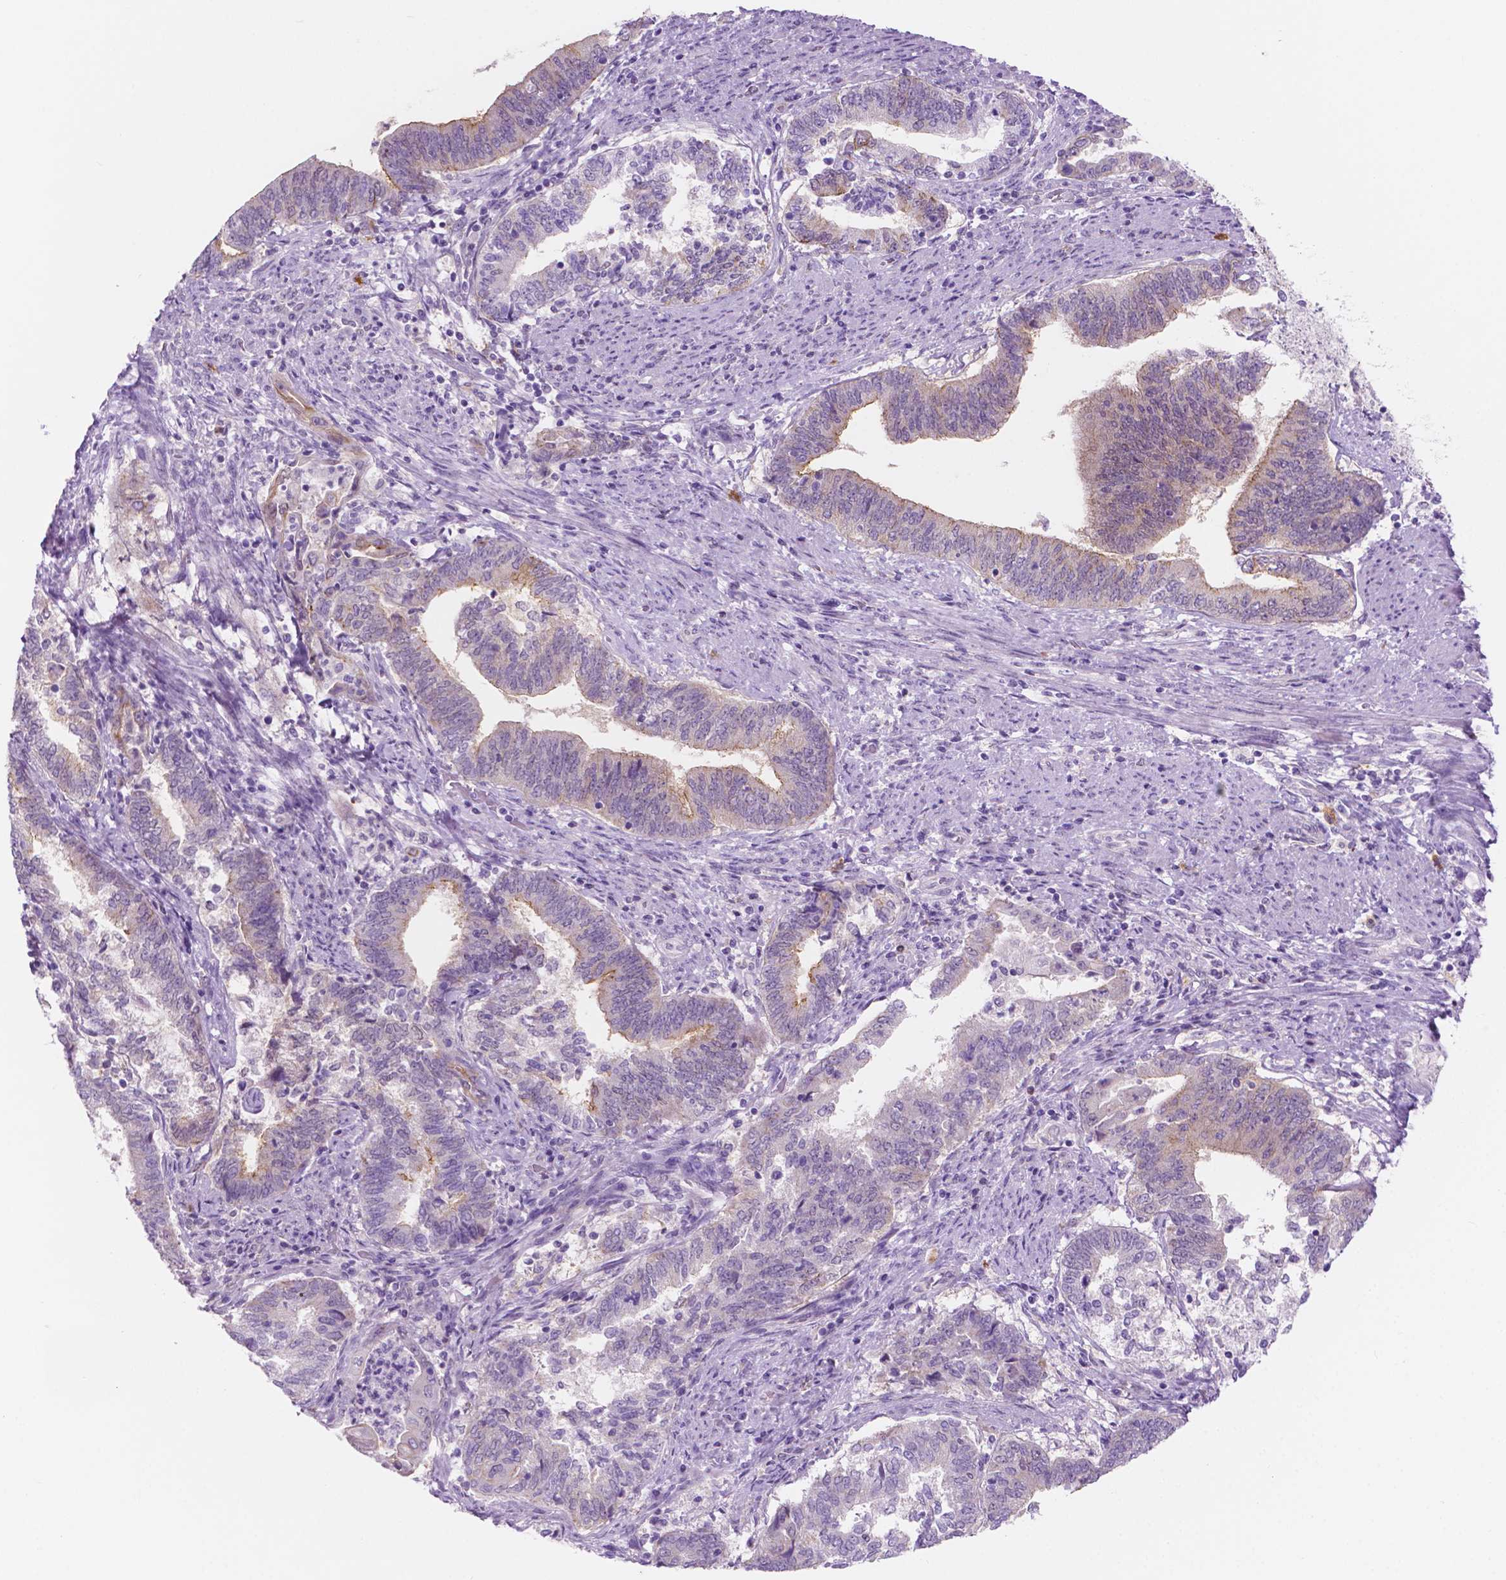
{"staining": {"intensity": "negative", "quantity": "none", "location": "none"}, "tissue": "endometrial cancer", "cell_type": "Tumor cells", "image_type": "cancer", "snomed": [{"axis": "morphology", "description": "Adenocarcinoma, NOS"}, {"axis": "topography", "description": "Endometrium"}], "caption": "The image displays no staining of tumor cells in endometrial cancer (adenocarcinoma). (DAB IHC visualized using brightfield microscopy, high magnification).", "gene": "EPPK1", "patient": {"sex": "female", "age": 65}}